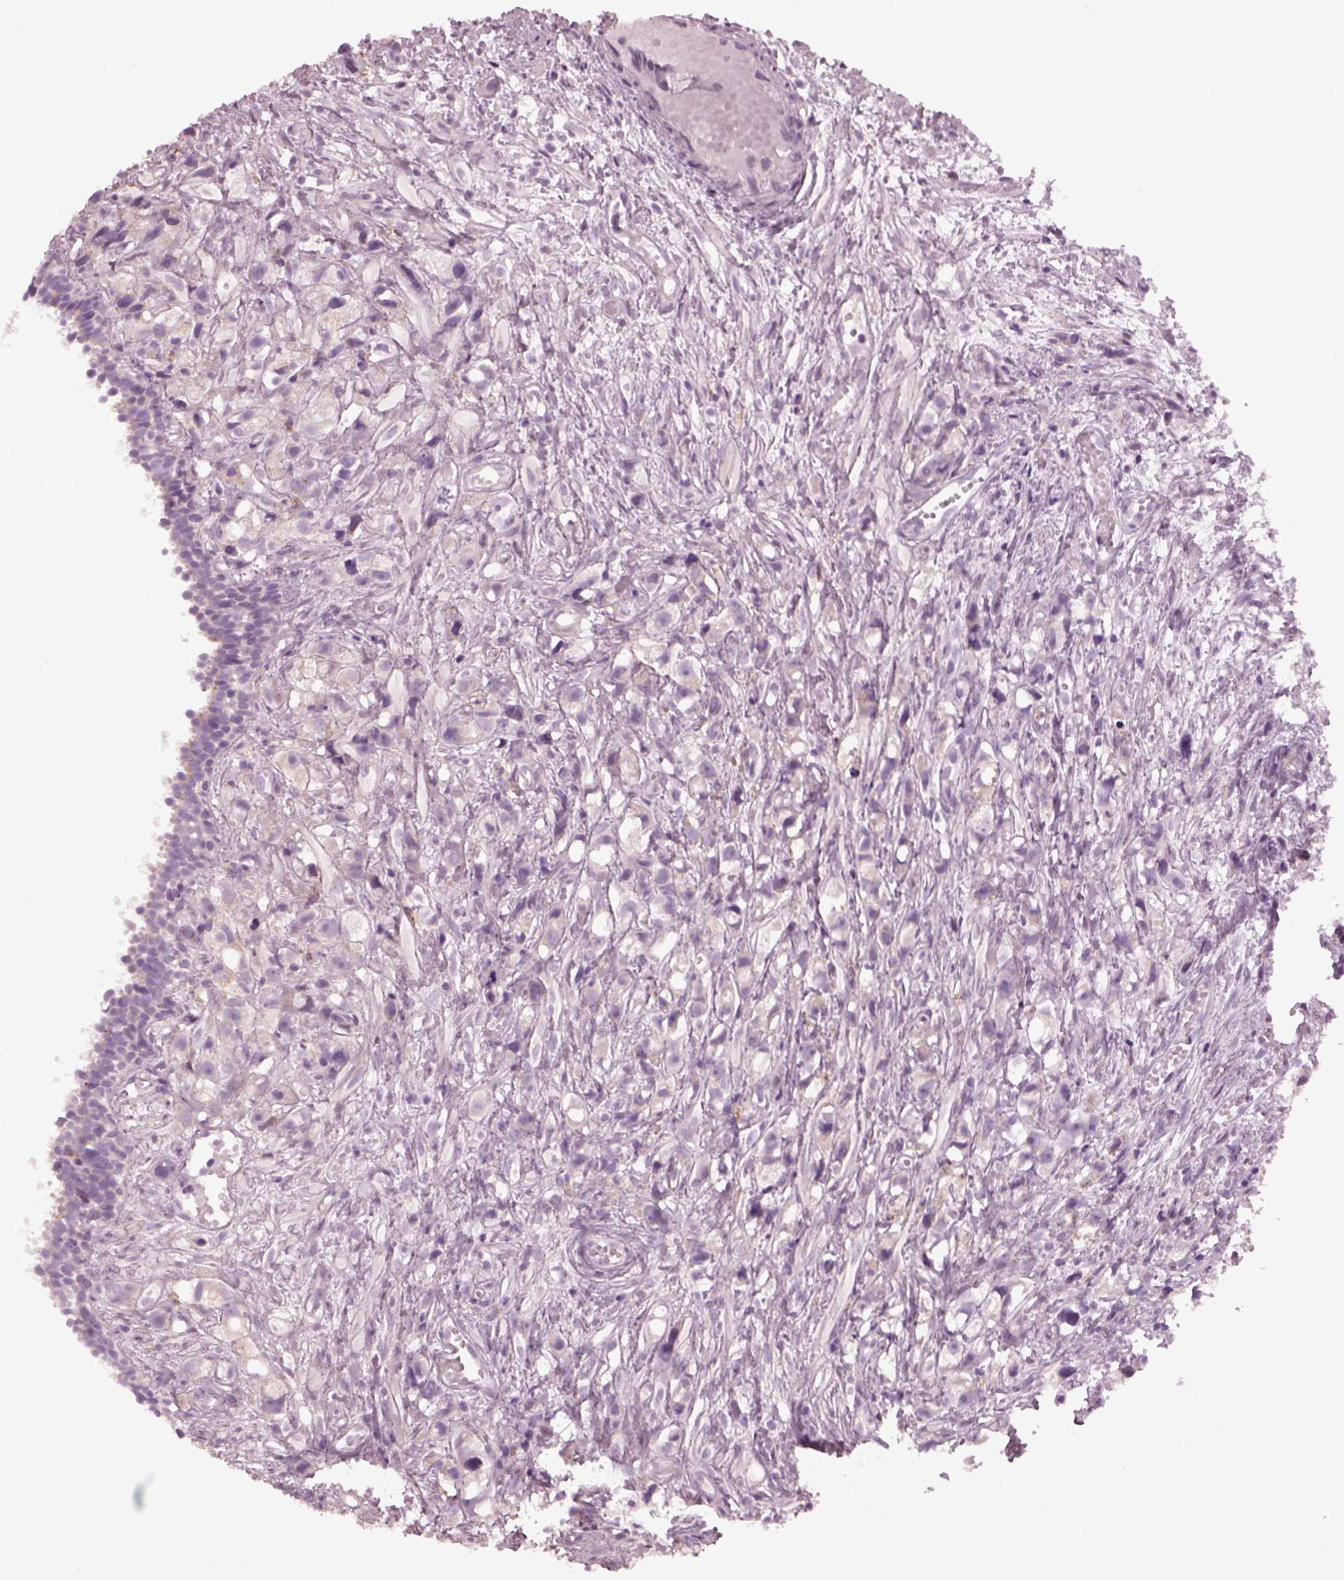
{"staining": {"intensity": "negative", "quantity": "none", "location": "none"}, "tissue": "prostate cancer", "cell_type": "Tumor cells", "image_type": "cancer", "snomed": [{"axis": "morphology", "description": "Adenocarcinoma, High grade"}, {"axis": "topography", "description": "Prostate"}], "caption": "High power microscopy photomicrograph of an immunohistochemistry micrograph of prostate cancer (adenocarcinoma (high-grade)), revealing no significant positivity in tumor cells.", "gene": "TMEM231", "patient": {"sex": "male", "age": 75}}